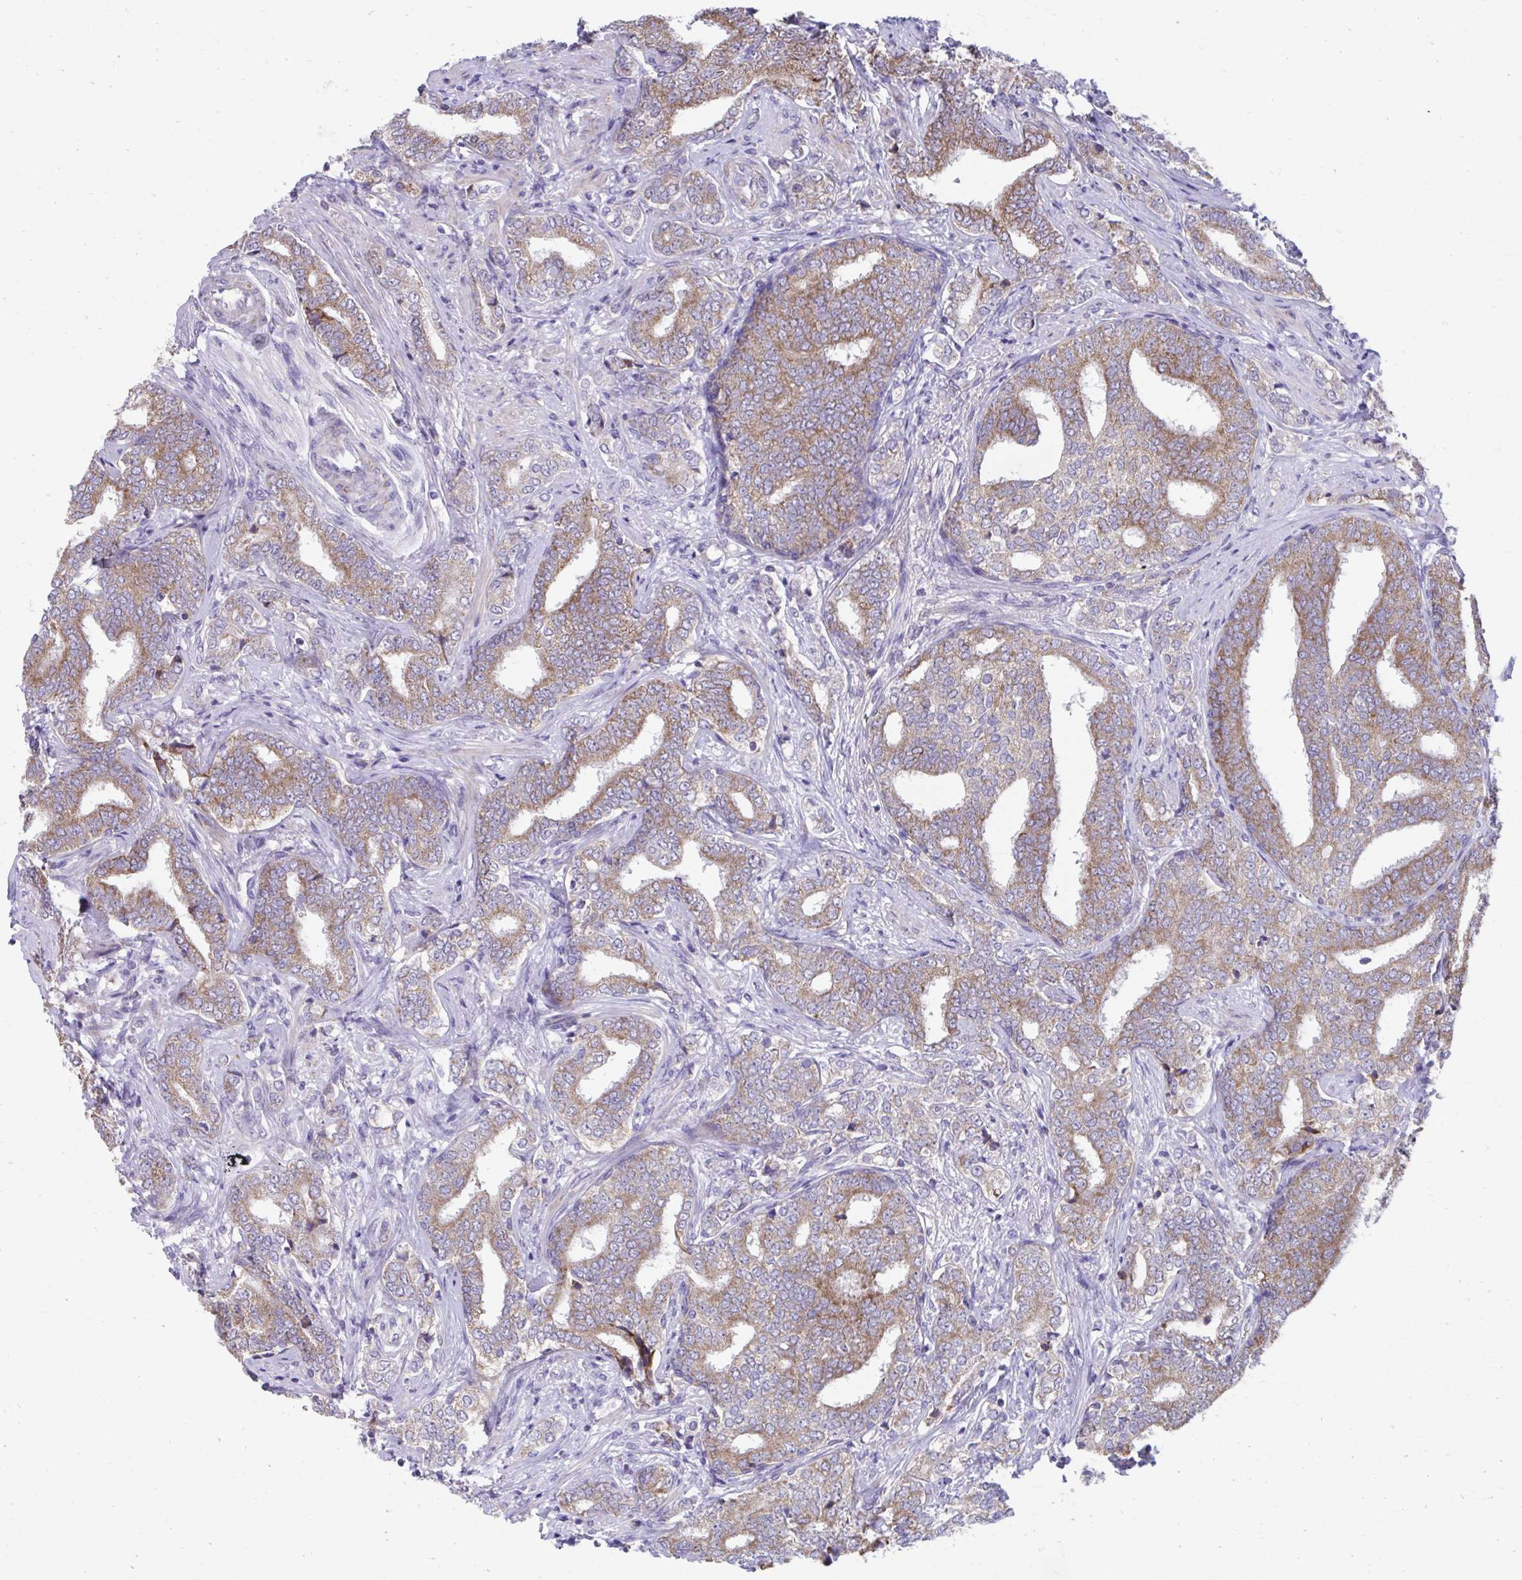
{"staining": {"intensity": "moderate", "quantity": ">75%", "location": "cytoplasmic/membranous"}, "tissue": "prostate cancer", "cell_type": "Tumor cells", "image_type": "cancer", "snomed": [{"axis": "morphology", "description": "Adenocarcinoma, High grade"}, {"axis": "topography", "description": "Prostate"}], "caption": "Protein staining demonstrates moderate cytoplasmic/membranous positivity in approximately >75% of tumor cells in prostate cancer.", "gene": "LINGO4", "patient": {"sex": "male", "age": 72}}